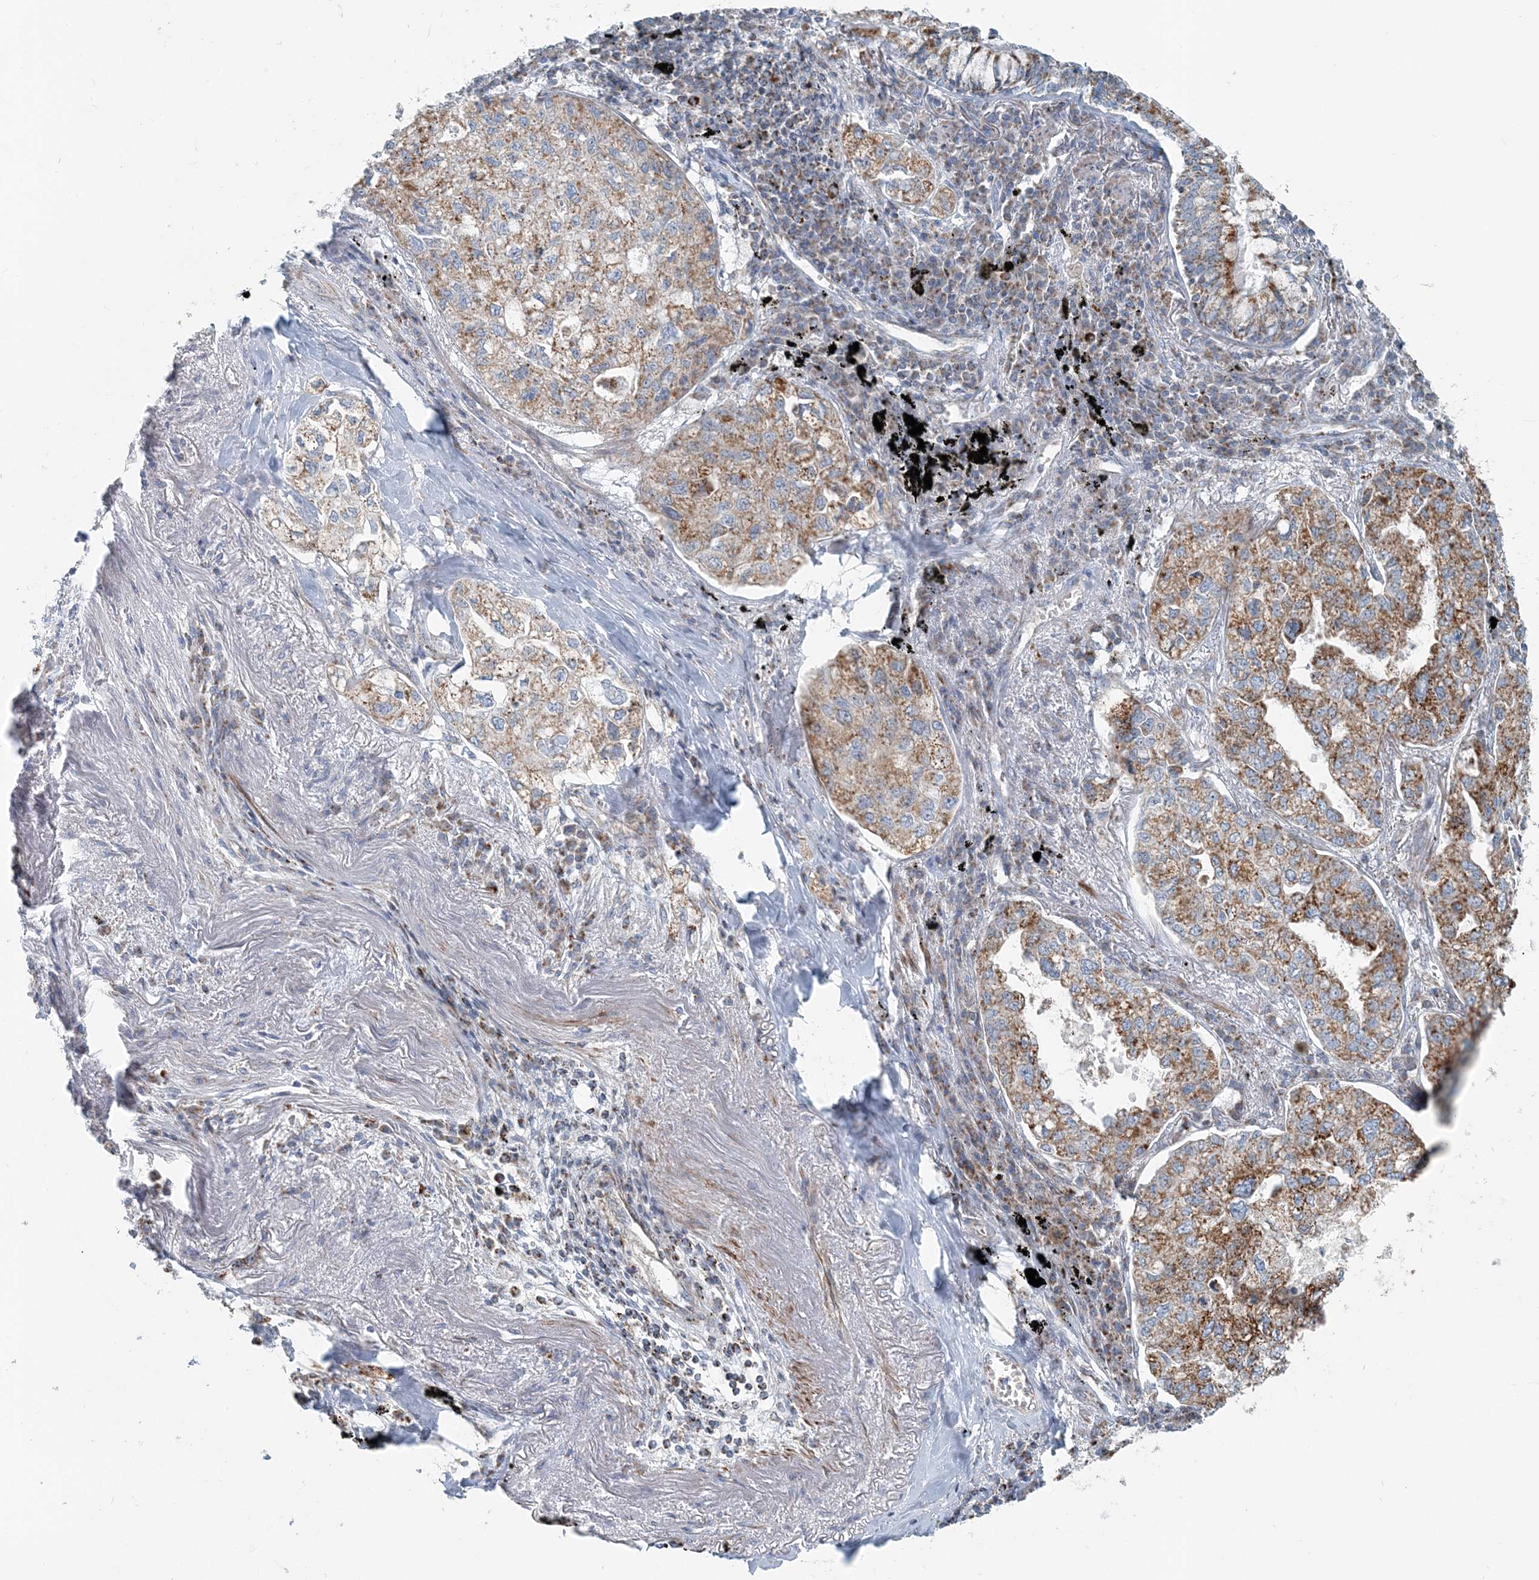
{"staining": {"intensity": "moderate", "quantity": ">75%", "location": "cytoplasmic/membranous"}, "tissue": "lung cancer", "cell_type": "Tumor cells", "image_type": "cancer", "snomed": [{"axis": "morphology", "description": "Adenocarcinoma, NOS"}, {"axis": "topography", "description": "Lung"}], "caption": "Tumor cells demonstrate moderate cytoplasmic/membranous positivity in approximately >75% of cells in lung cancer (adenocarcinoma).", "gene": "INTU", "patient": {"sex": "male", "age": 65}}